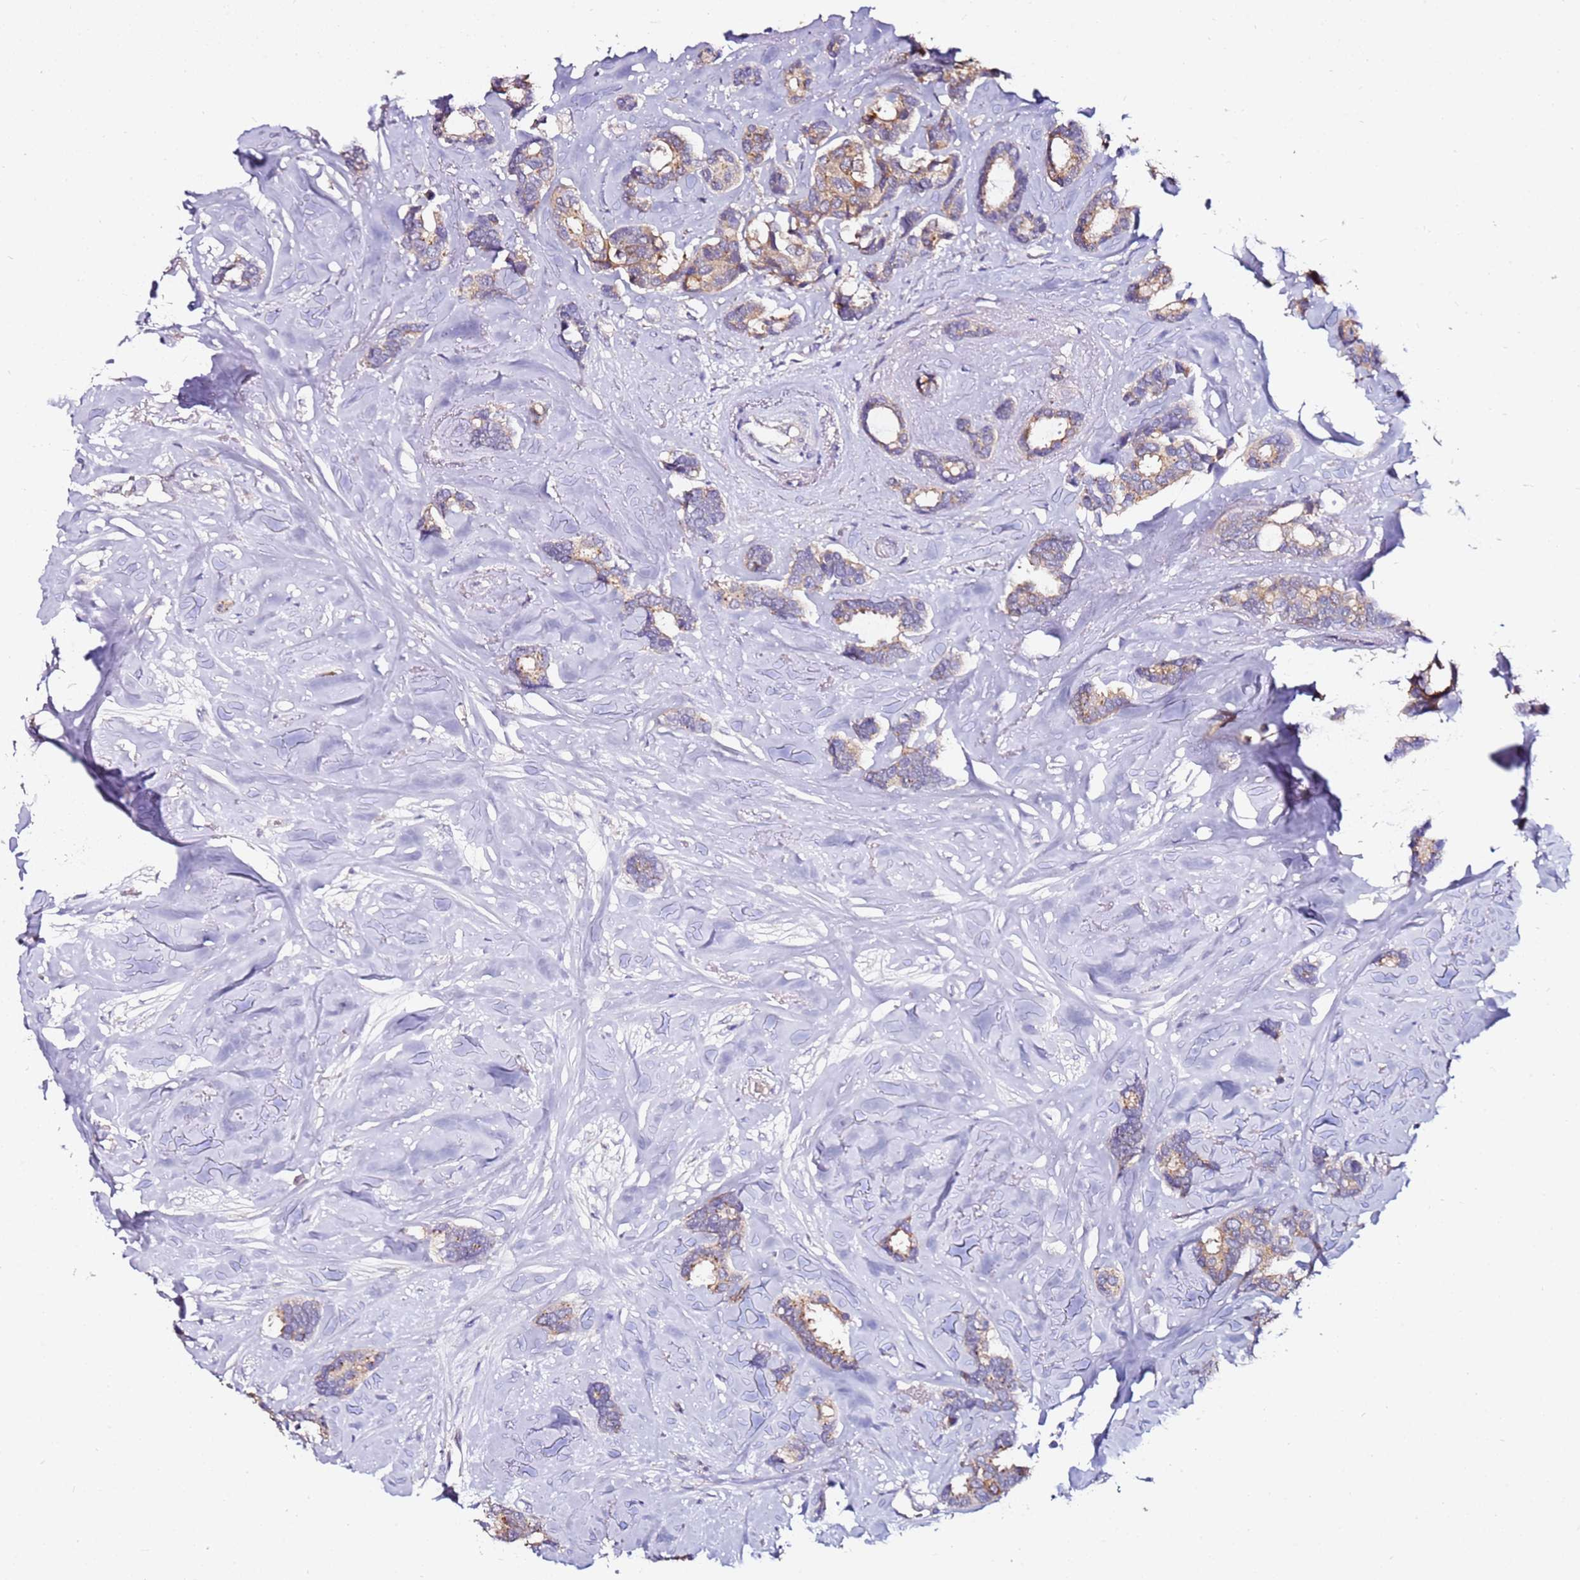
{"staining": {"intensity": "moderate", "quantity": ">75%", "location": "cytoplasmic/membranous"}, "tissue": "breast cancer", "cell_type": "Tumor cells", "image_type": "cancer", "snomed": [{"axis": "morphology", "description": "Duct carcinoma"}, {"axis": "topography", "description": "Breast"}], "caption": "Immunohistochemical staining of infiltrating ductal carcinoma (breast) displays medium levels of moderate cytoplasmic/membranous protein staining in approximately >75% of tumor cells.", "gene": "SRRM5", "patient": {"sex": "female", "age": 87}}